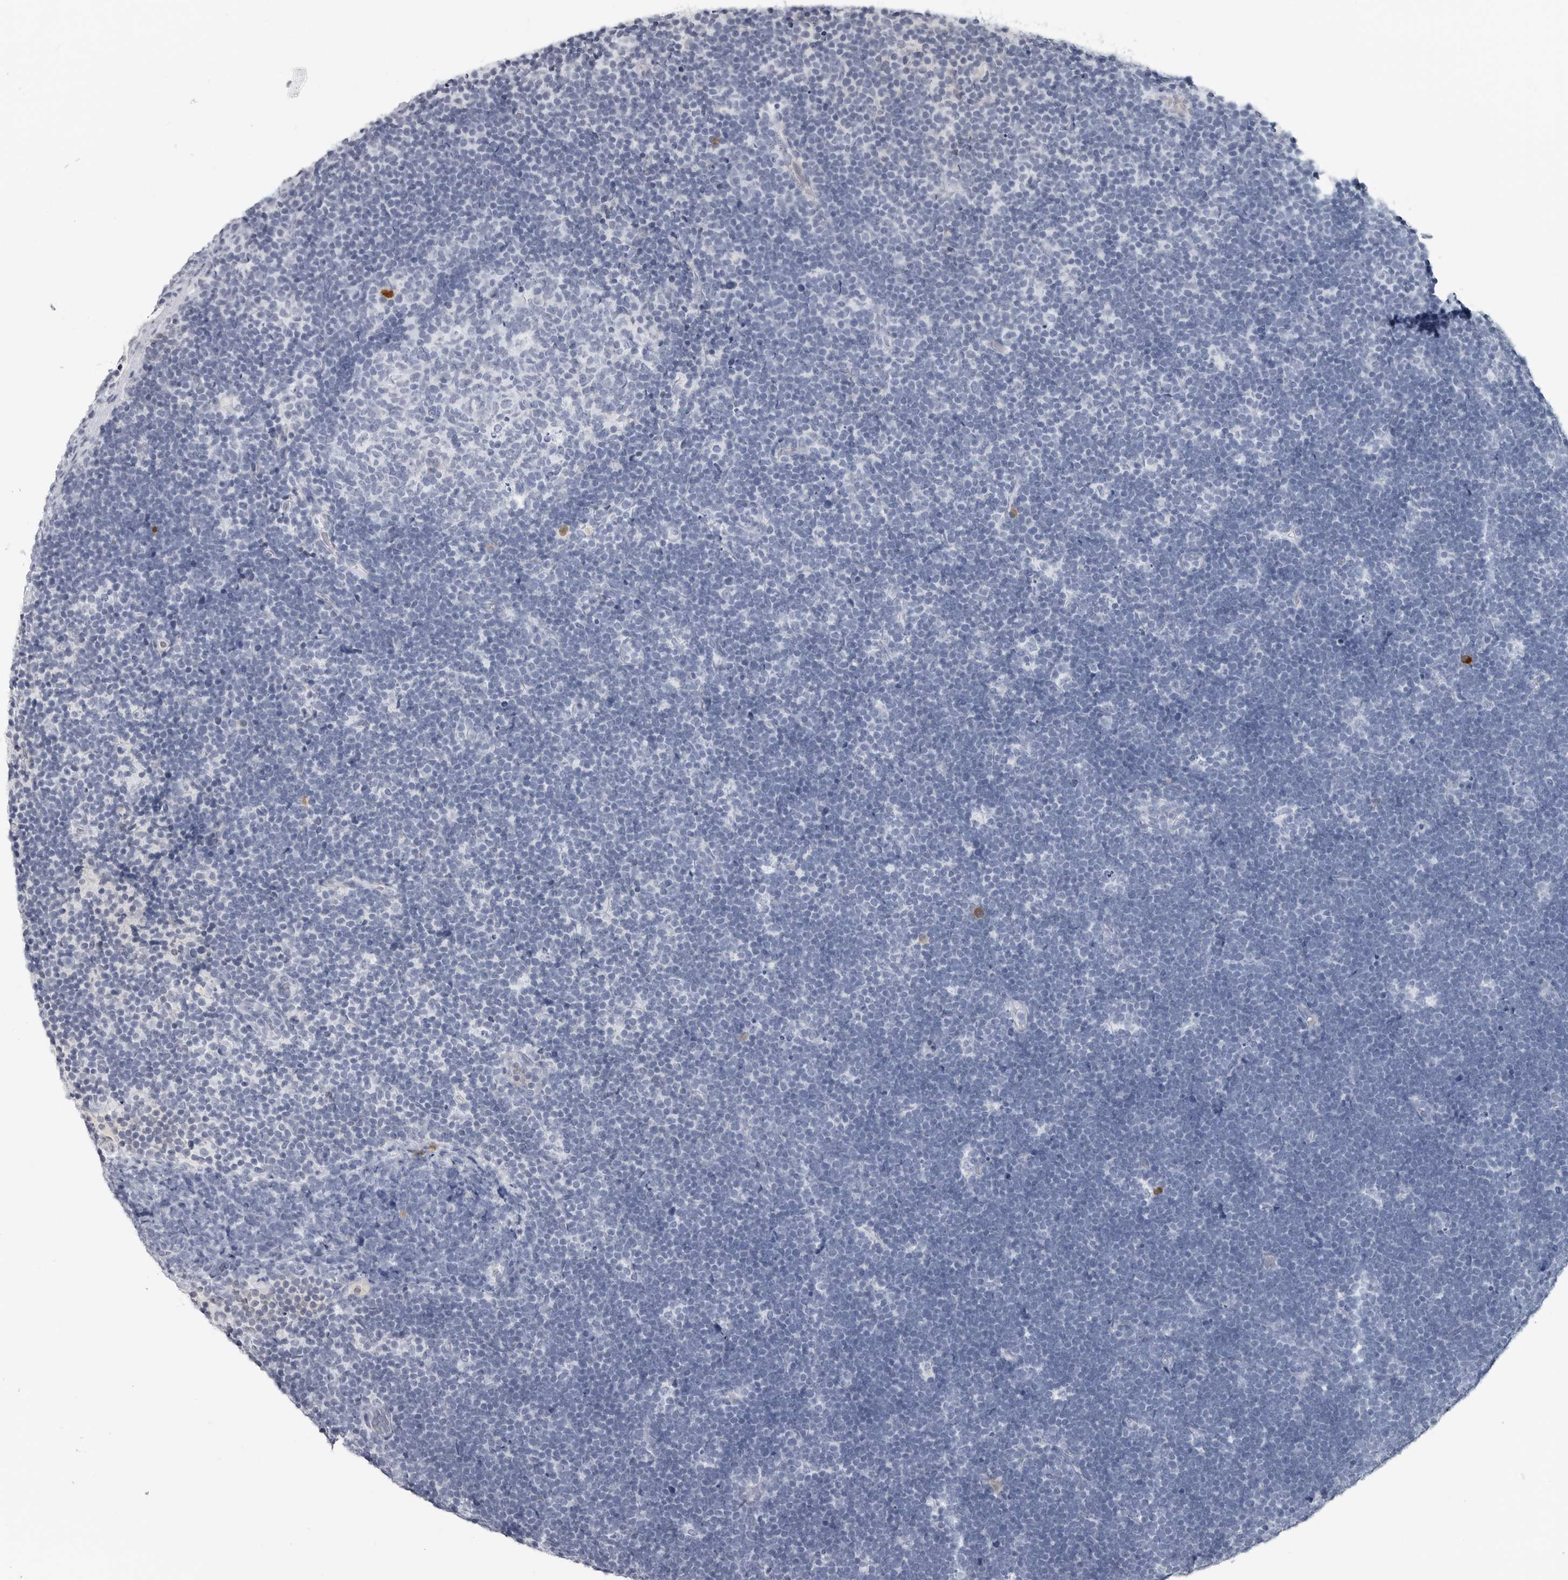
{"staining": {"intensity": "negative", "quantity": "none", "location": "none"}, "tissue": "lymphoma", "cell_type": "Tumor cells", "image_type": "cancer", "snomed": [{"axis": "morphology", "description": "Malignant lymphoma, non-Hodgkin's type, High grade"}, {"axis": "topography", "description": "Lymph node"}], "caption": "A high-resolution image shows immunohistochemistry (IHC) staining of lymphoma, which demonstrates no significant expression in tumor cells.", "gene": "AMPD1", "patient": {"sex": "male", "age": 13}}